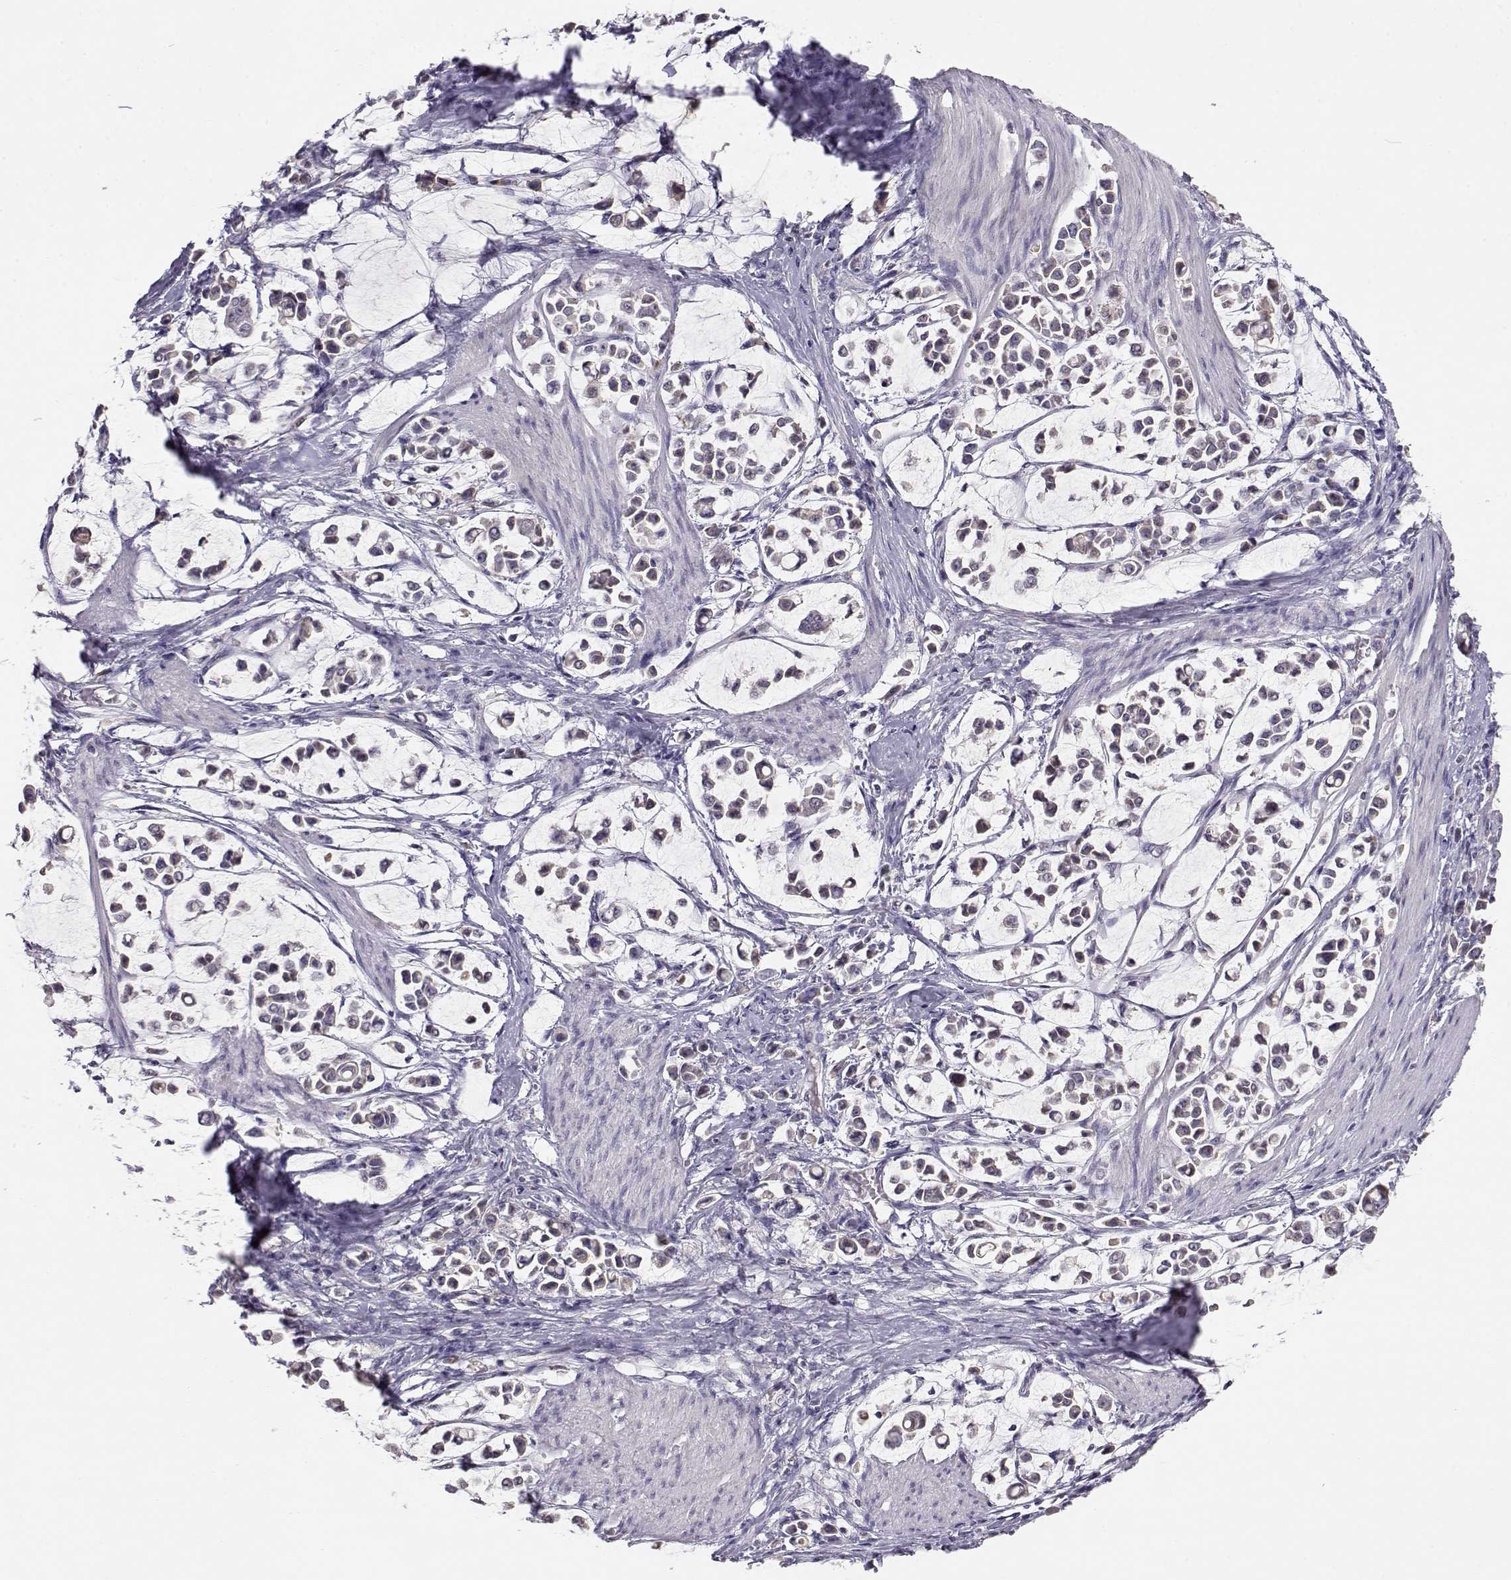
{"staining": {"intensity": "negative", "quantity": "none", "location": "none"}, "tissue": "stomach cancer", "cell_type": "Tumor cells", "image_type": "cancer", "snomed": [{"axis": "morphology", "description": "Adenocarcinoma, NOS"}, {"axis": "topography", "description": "Stomach"}], "caption": "Immunohistochemistry (IHC) of human stomach cancer (adenocarcinoma) reveals no staining in tumor cells.", "gene": "TACR1", "patient": {"sex": "male", "age": 82}}